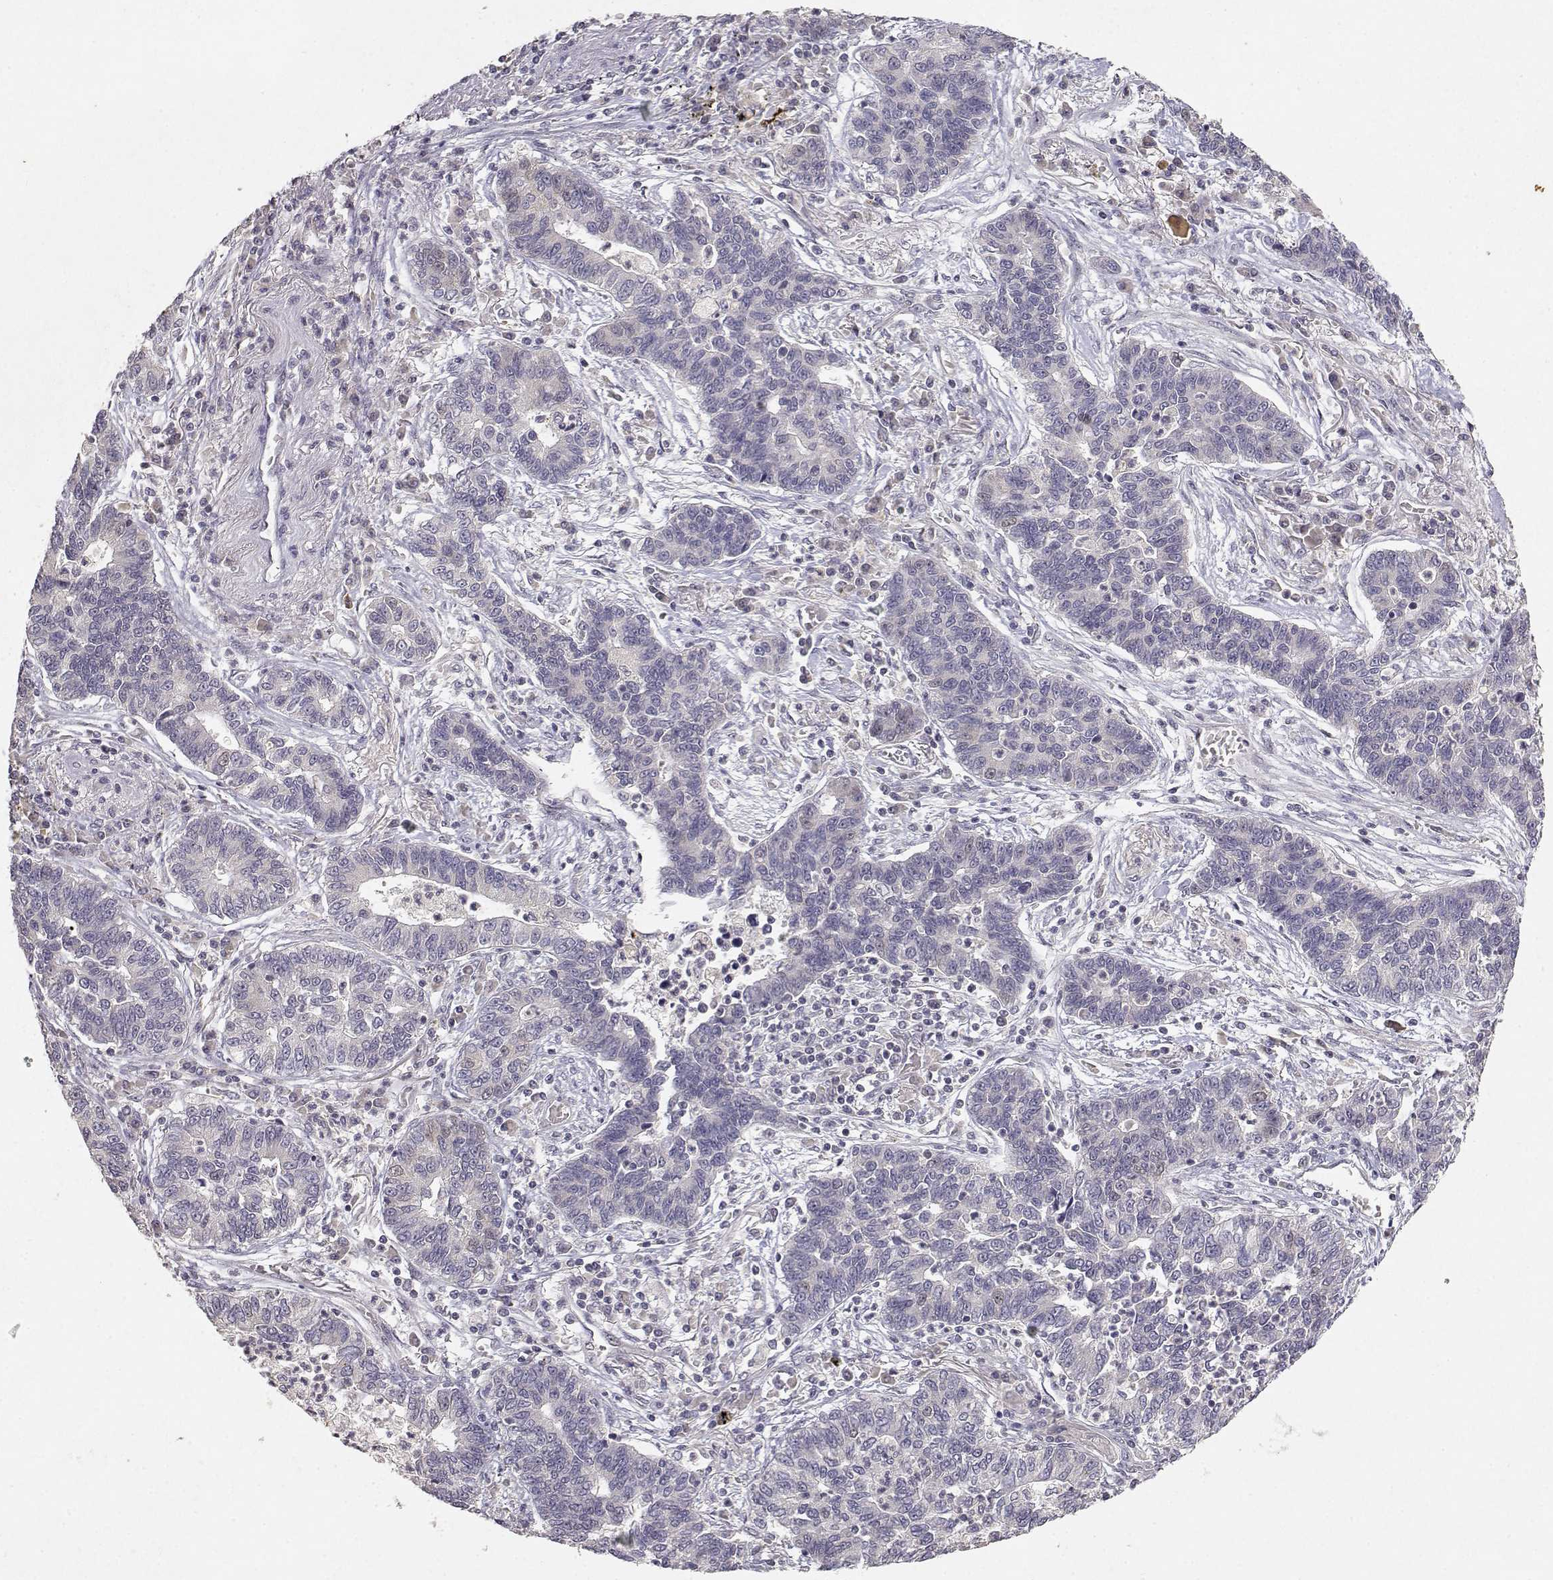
{"staining": {"intensity": "negative", "quantity": "none", "location": "none"}, "tissue": "lung cancer", "cell_type": "Tumor cells", "image_type": "cancer", "snomed": [{"axis": "morphology", "description": "Adenocarcinoma, NOS"}, {"axis": "topography", "description": "Lung"}], "caption": "Lung cancer (adenocarcinoma) was stained to show a protein in brown. There is no significant staining in tumor cells.", "gene": "RAD51", "patient": {"sex": "female", "age": 57}}